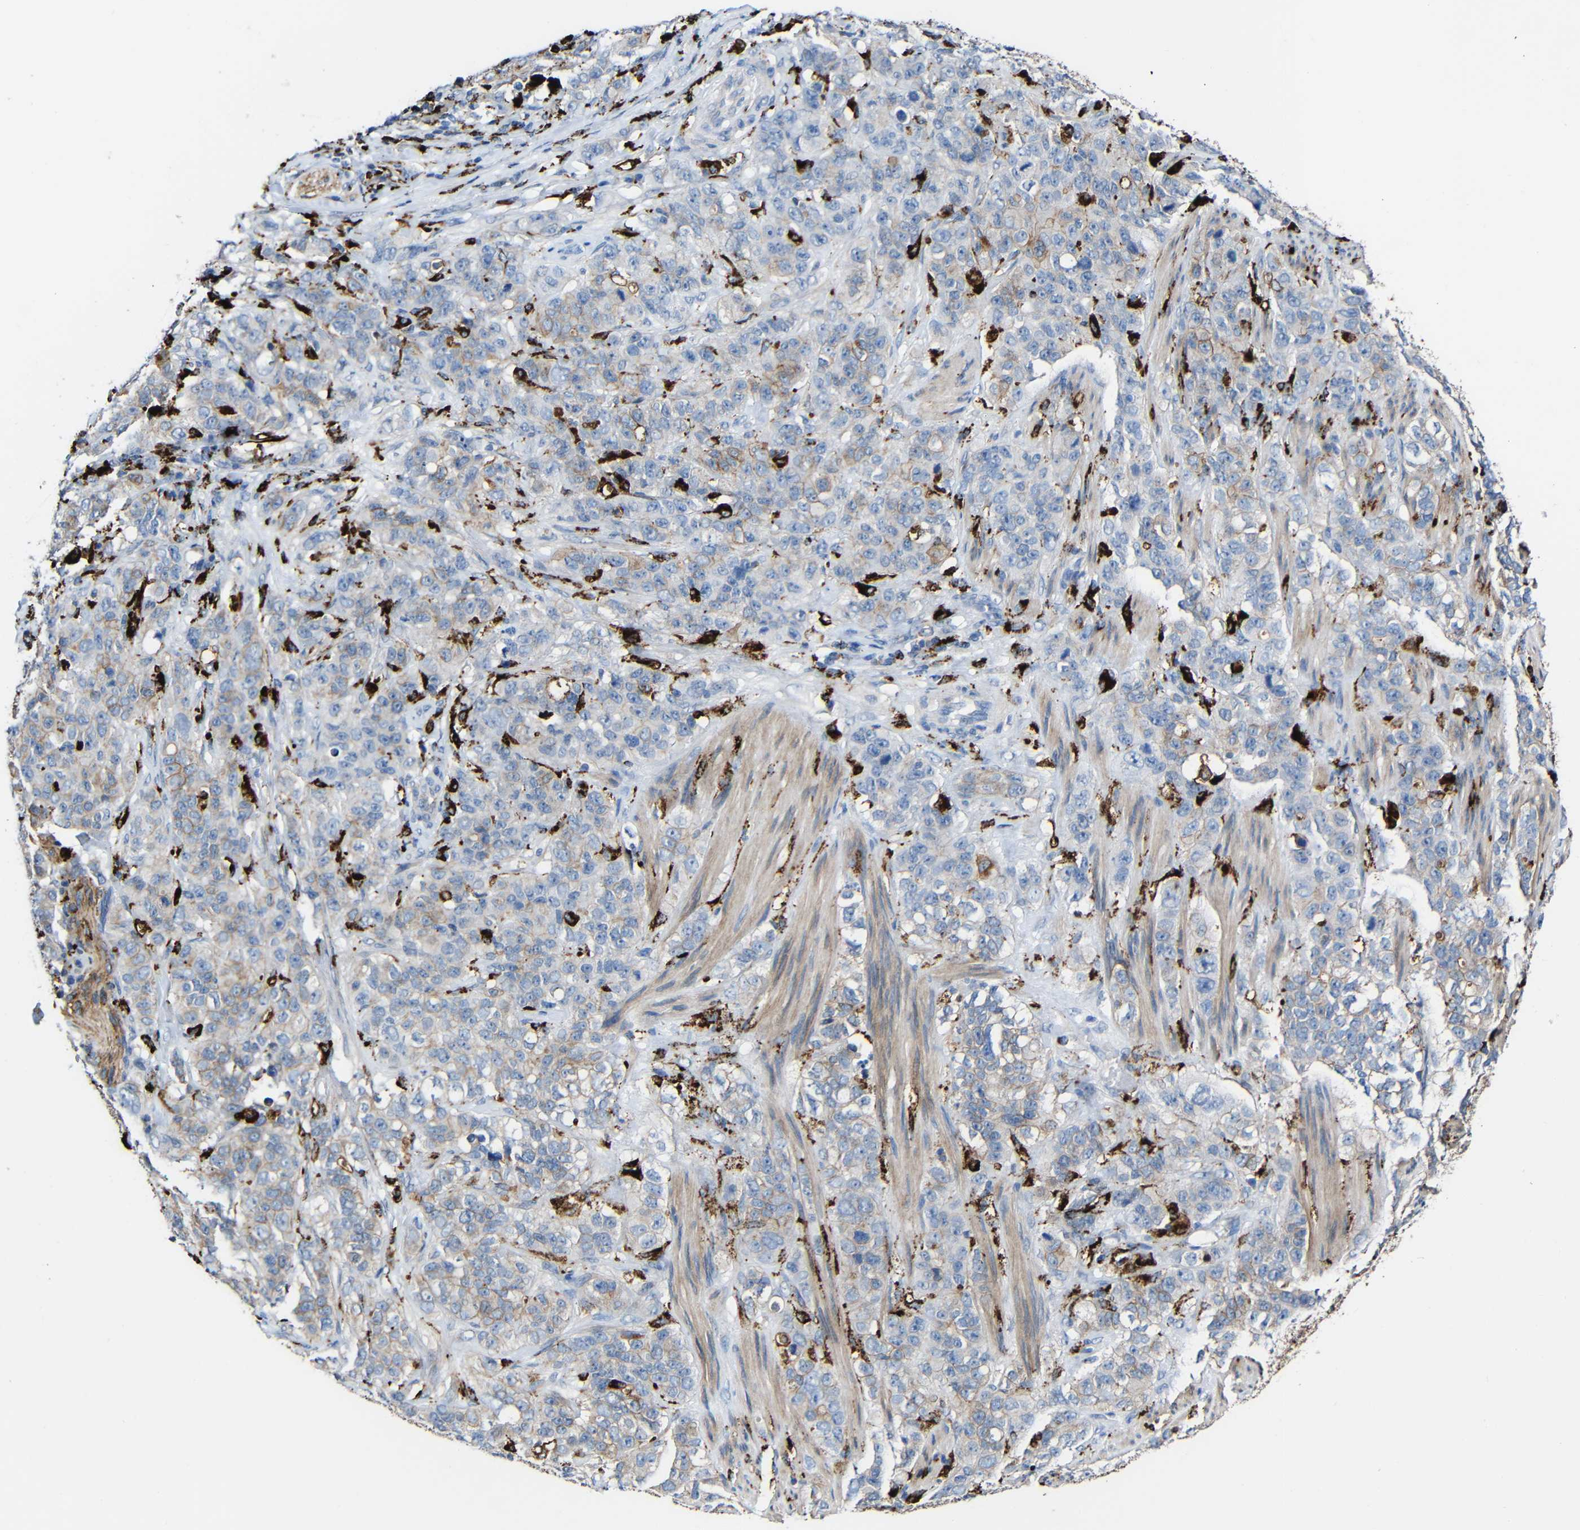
{"staining": {"intensity": "weak", "quantity": ">75%", "location": "cytoplasmic/membranous"}, "tissue": "stomach cancer", "cell_type": "Tumor cells", "image_type": "cancer", "snomed": [{"axis": "morphology", "description": "Adenocarcinoma, NOS"}, {"axis": "topography", "description": "Stomach"}], "caption": "Stomach adenocarcinoma tissue reveals weak cytoplasmic/membranous positivity in approximately >75% of tumor cells (DAB IHC with brightfield microscopy, high magnification).", "gene": "HLA-DMA", "patient": {"sex": "male", "age": 48}}